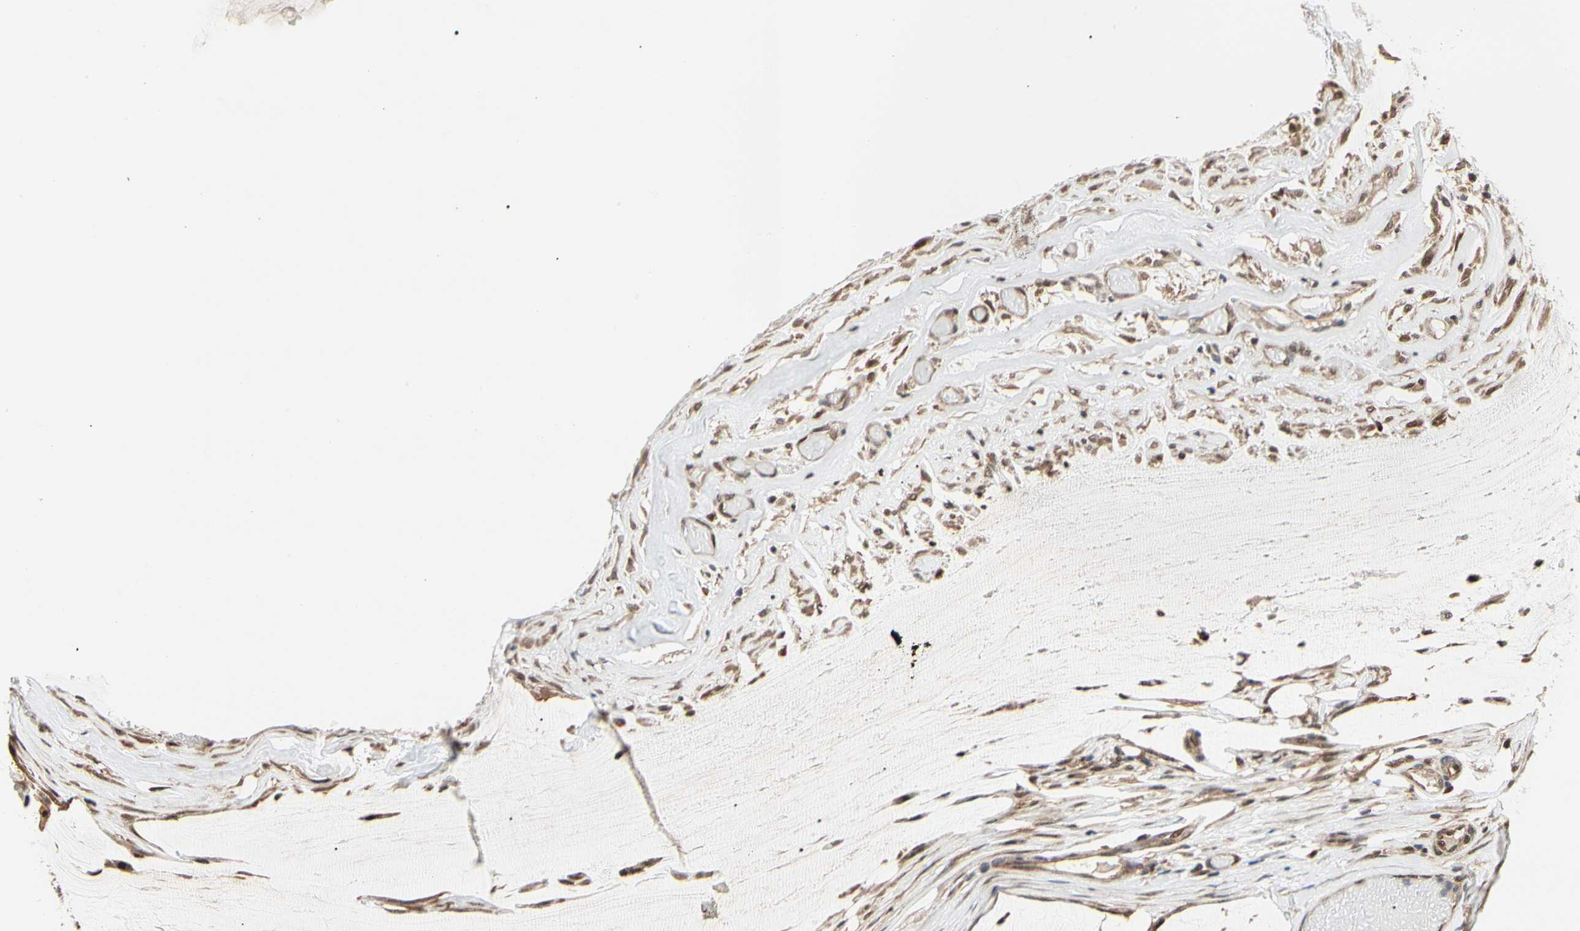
{"staining": {"intensity": "weak", "quantity": ">75%", "location": "cytoplasmic/membranous"}, "tissue": "ovarian cancer", "cell_type": "Tumor cells", "image_type": "cancer", "snomed": [{"axis": "morphology", "description": "Cystadenocarcinoma, mucinous, NOS"}, {"axis": "topography", "description": "Ovary"}], "caption": "Ovarian cancer (mucinous cystadenocarcinoma) stained with a brown dye displays weak cytoplasmic/membranous positive staining in about >75% of tumor cells.", "gene": "CDK5", "patient": {"sex": "female", "age": 39}}